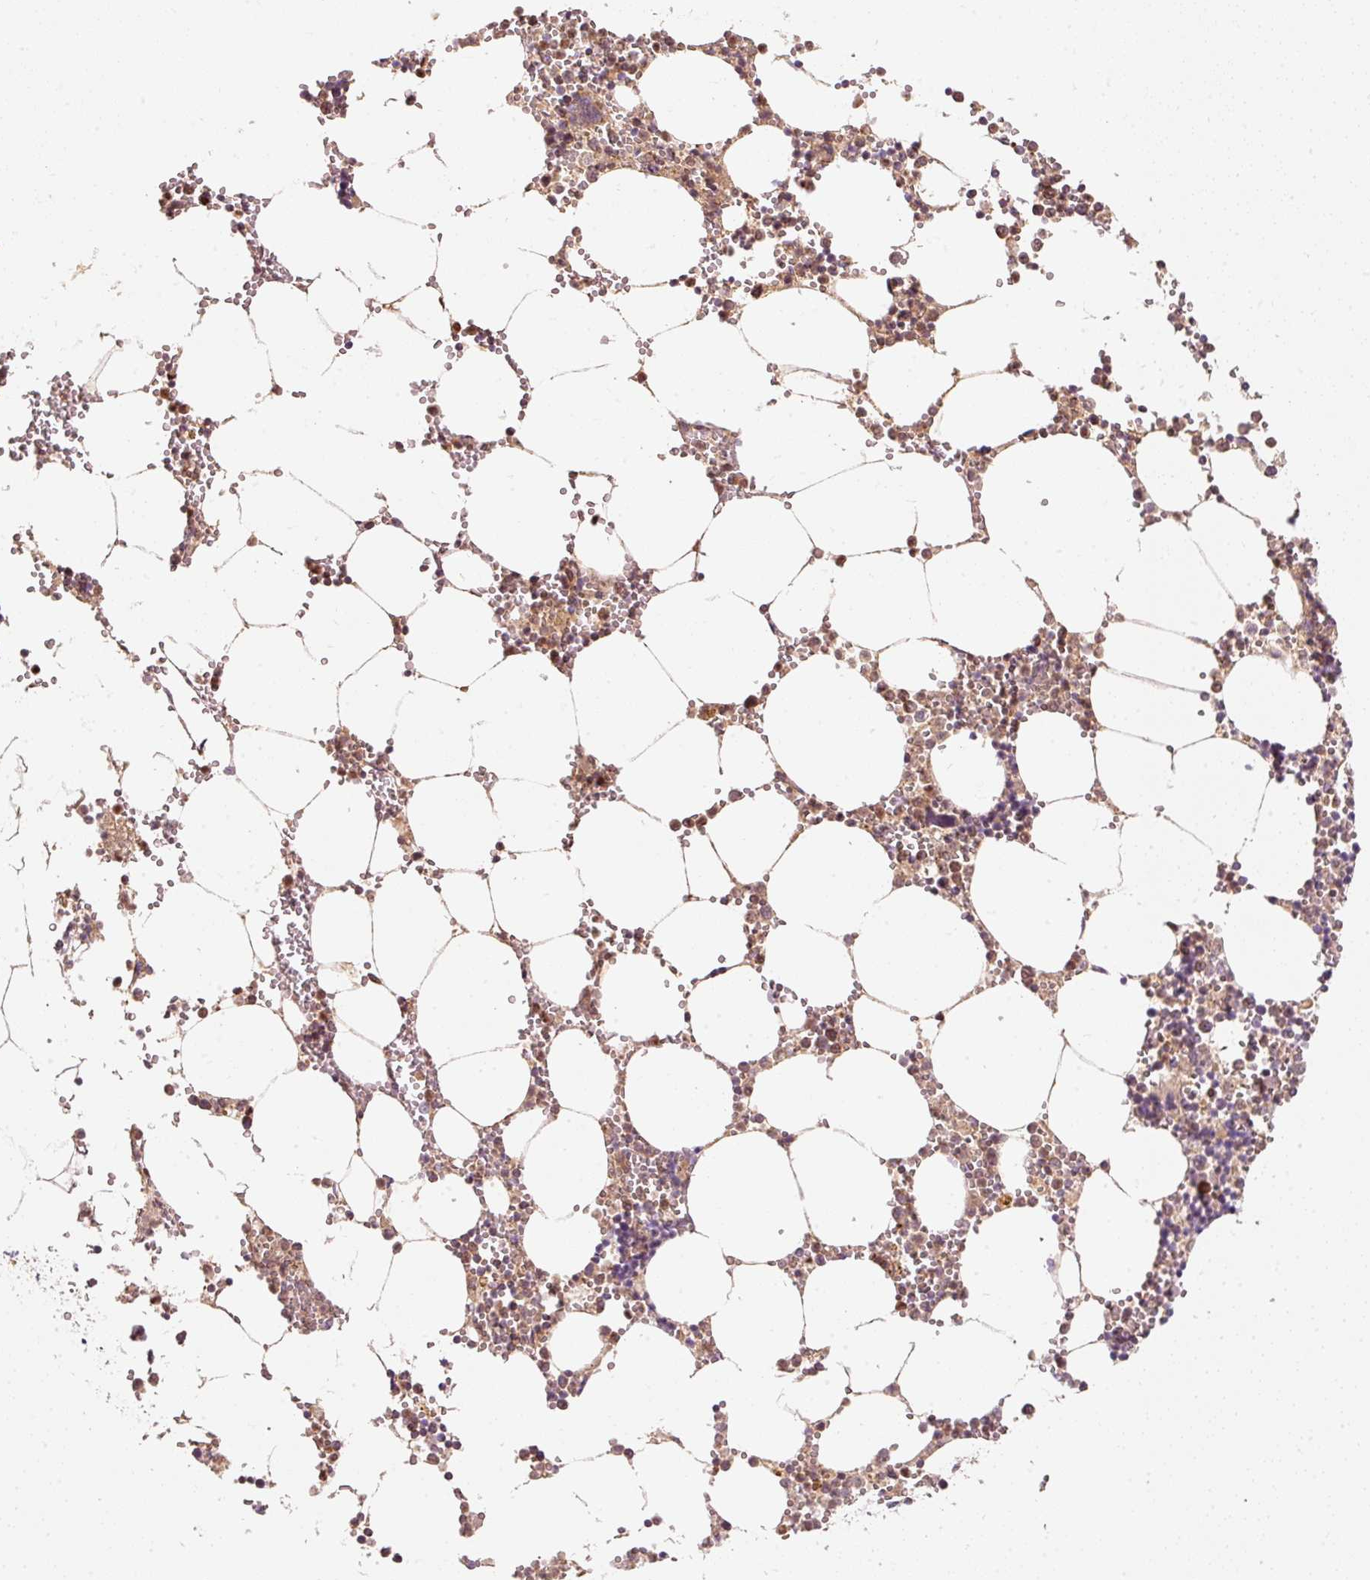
{"staining": {"intensity": "moderate", "quantity": "25%-75%", "location": "cytoplasmic/membranous"}, "tissue": "bone marrow", "cell_type": "Hematopoietic cells", "image_type": "normal", "snomed": [{"axis": "morphology", "description": "Normal tissue, NOS"}, {"axis": "topography", "description": "Bone marrow"}], "caption": "A brown stain shows moderate cytoplasmic/membranous positivity of a protein in hematopoietic cells of unremarkable human bone marrow. (brown staining indicates protein expression, while blue staining denotes nuclei).", "gene": "PSENEN", "patient": {"sex": "male", "age": 54}}